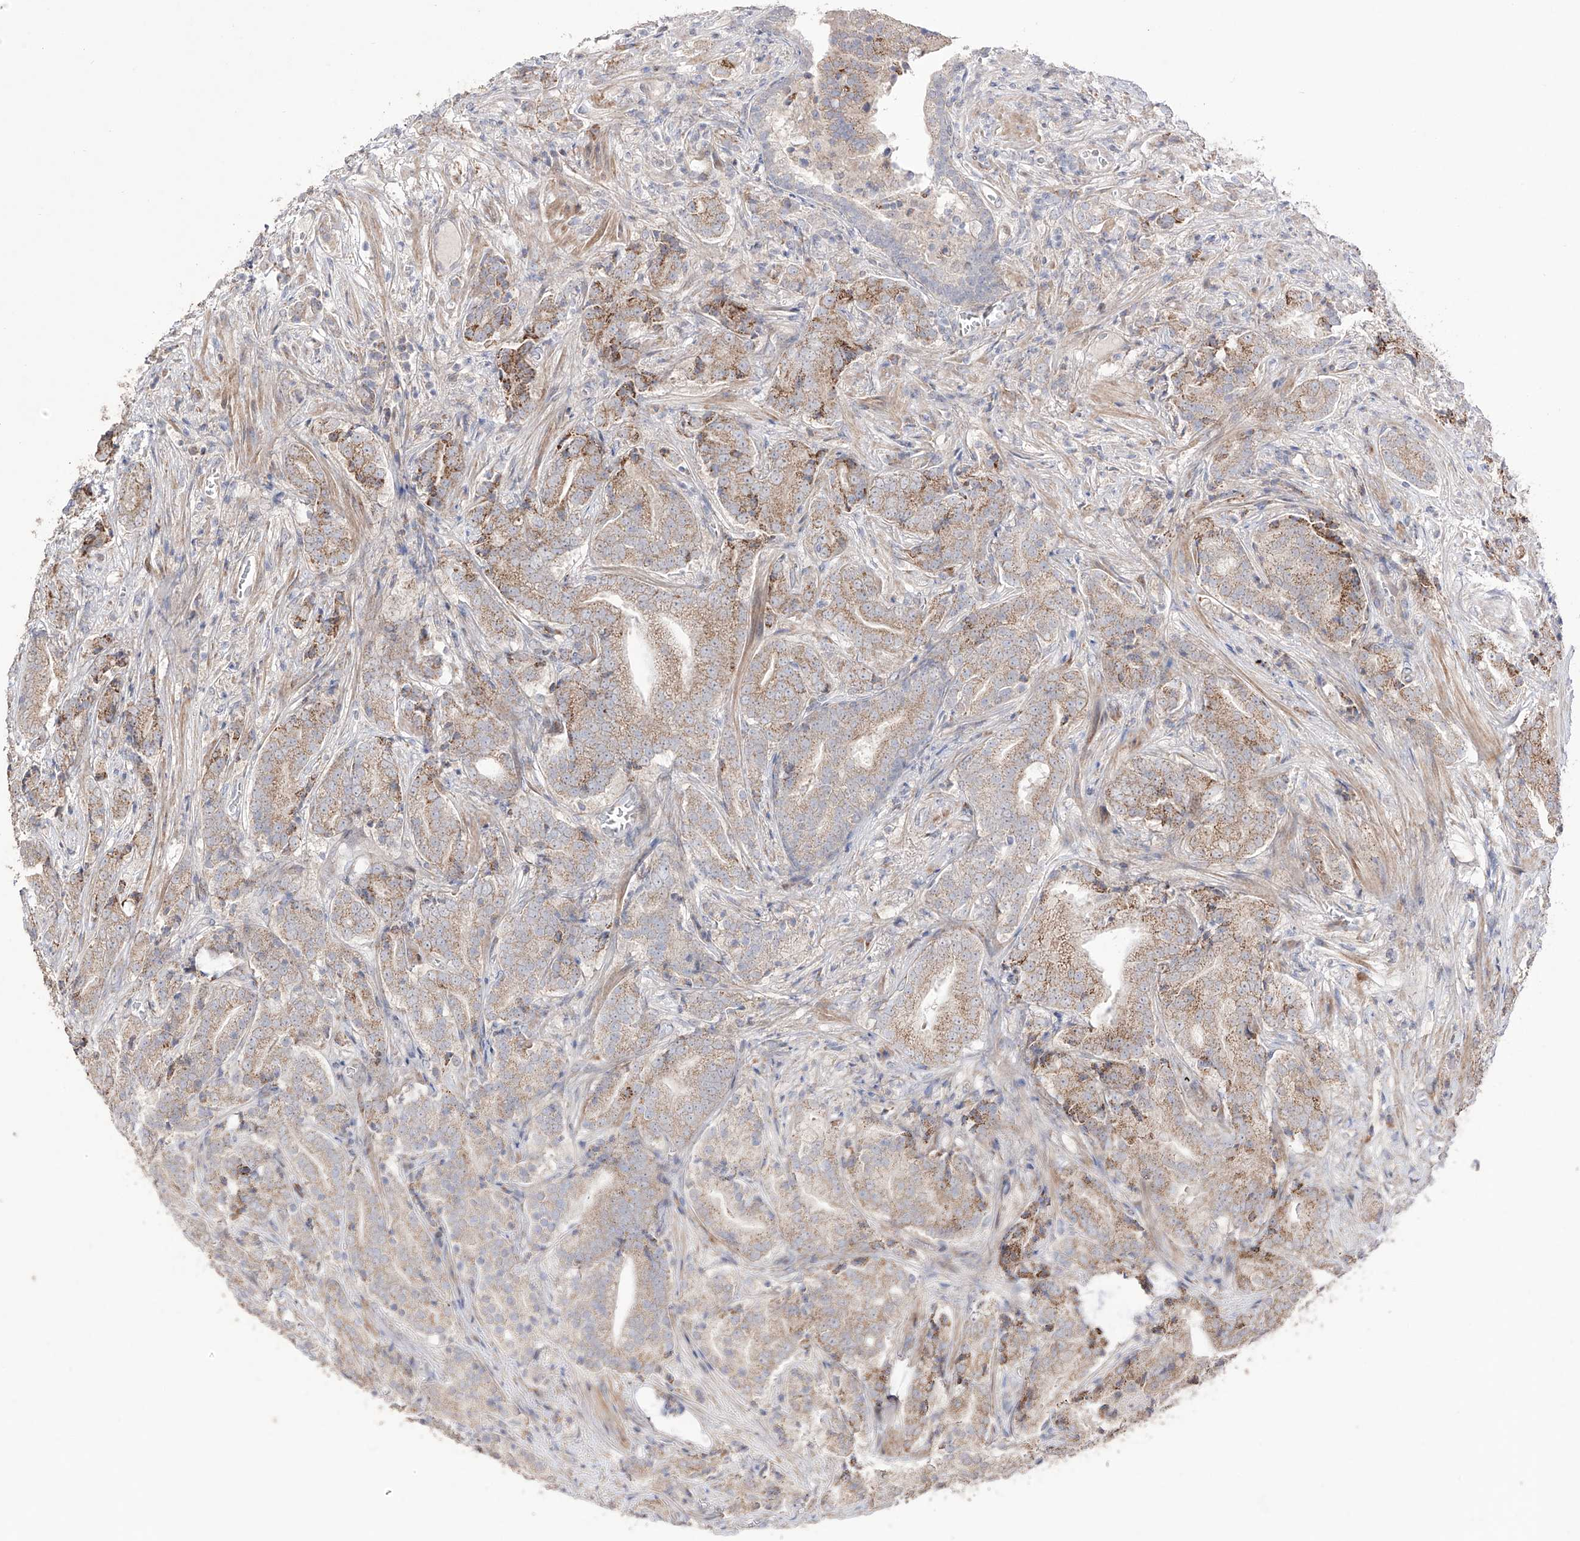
{"staining": {"intensity": "moderate", "quantity": "25%-75%", "location": "cytoplasmic/membranous"}, "tissue": "prostate cancer", "cell_type": "Tumor cells", "image_type": "cancer", "snomed": [{"axis": "morphology", "description": "Adenocarcinoma, High grade"}, {"axis": "topography", "description": "Prostate"}], "caption": "A histopathology image showing moderate cytoplasmic/membranous staining in approximately 25%-75% of tumor cells in prostate cancer, as visualized by brown immunohistochemical staining.", "gene": "YKT6", "patient": {"sex": "male", "age": 57}}